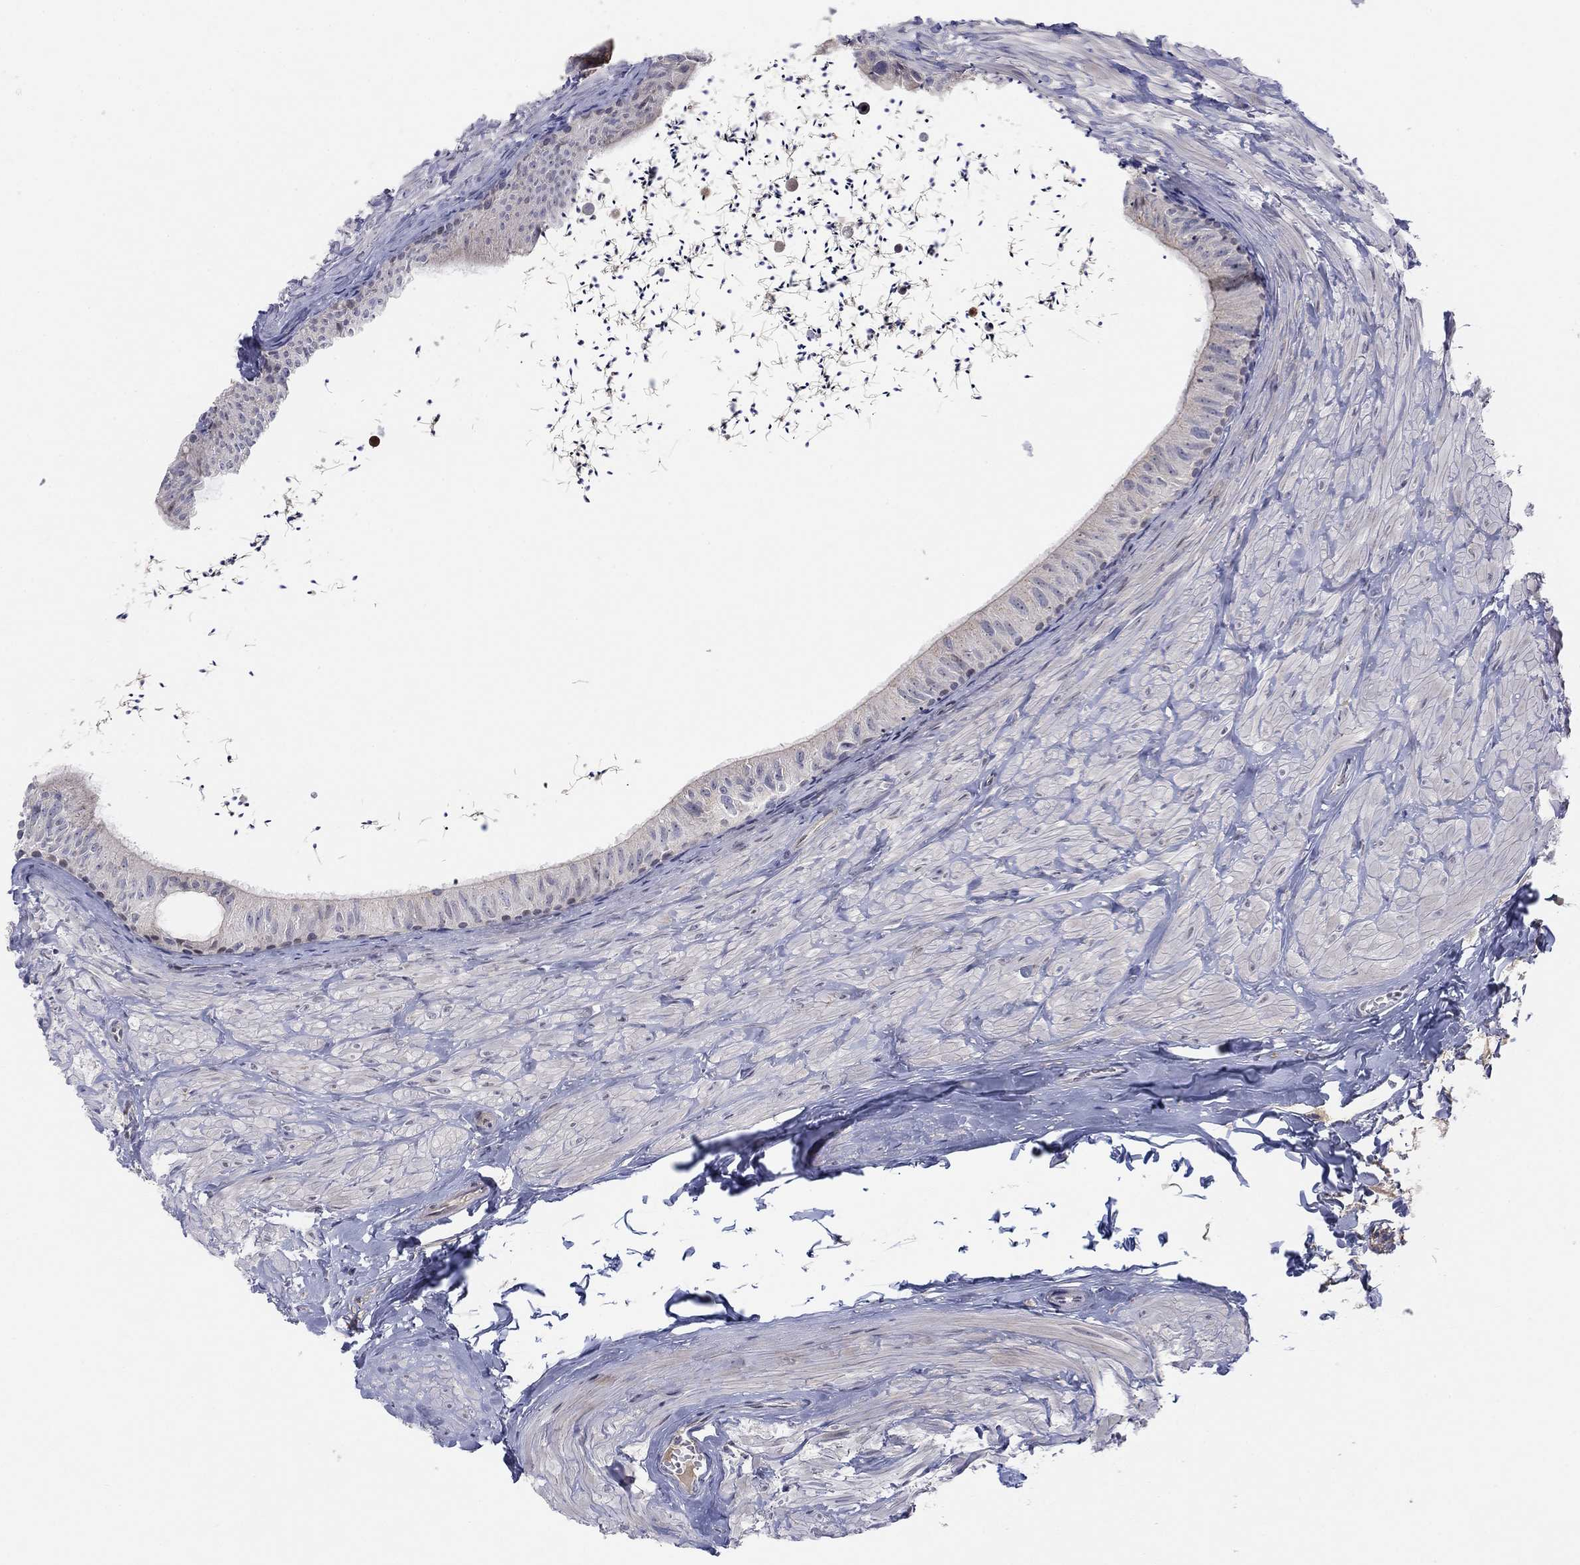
{"staining": {"intensity": "negative", "quantity": "none", "location": "none"}, "tissue": "epididymis", "cell_type": "Glandular cells", "image_type": "normal", "snomed": [{"axis": "morphology", "description": "Normal tissue, NOS"}, {"axis": "topography", "description": "Epididymis"}], "caption": "Human epididymis stained for a protein using IHC displays no positivity in glandular cells.", "gene": "AMN1", "patient": {"sex": "male", "age": 32}}